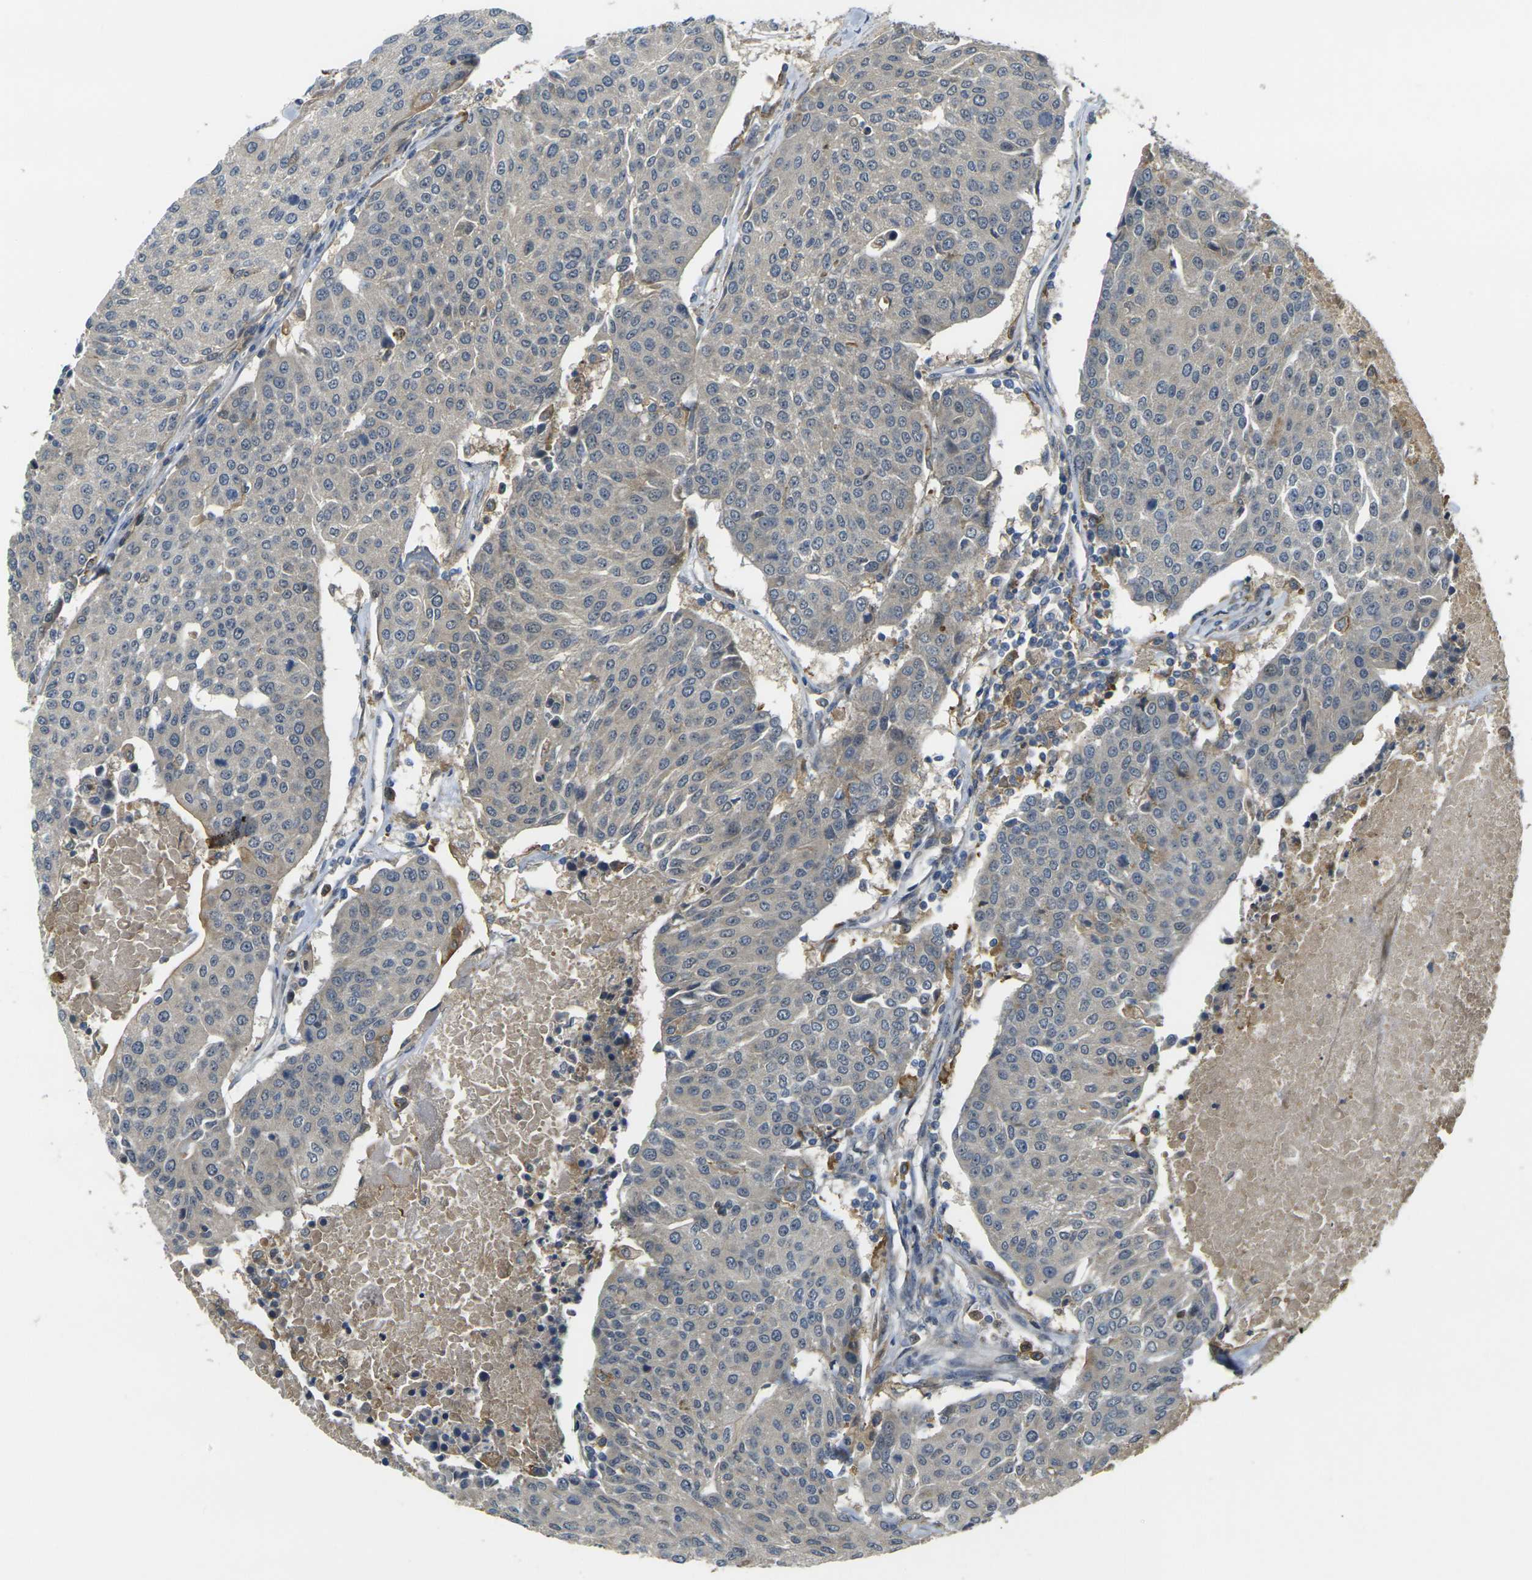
{"staining": {"intensity": "weak", "quantity": ">75%", "location": "cytoplasmic/membranous"}, "tissue": "urothelial cancer", "cell_type": "Tumor cells", "image_type": "cancer", "snomed": [{"axis": "morphology", "description": "Urothelial carcinoma, High grade"}, {"axis": "topography", "description": "Urinary bladder"}], "caption": "Human urothelial carcinoma (high-grade) stained for a protein (brown) exhibits weak cytoplasmic/membranous positive expression in about >75% of tumor cells.", "gene": "PIGL", "patient": {"sex": "female", "age": 85}}